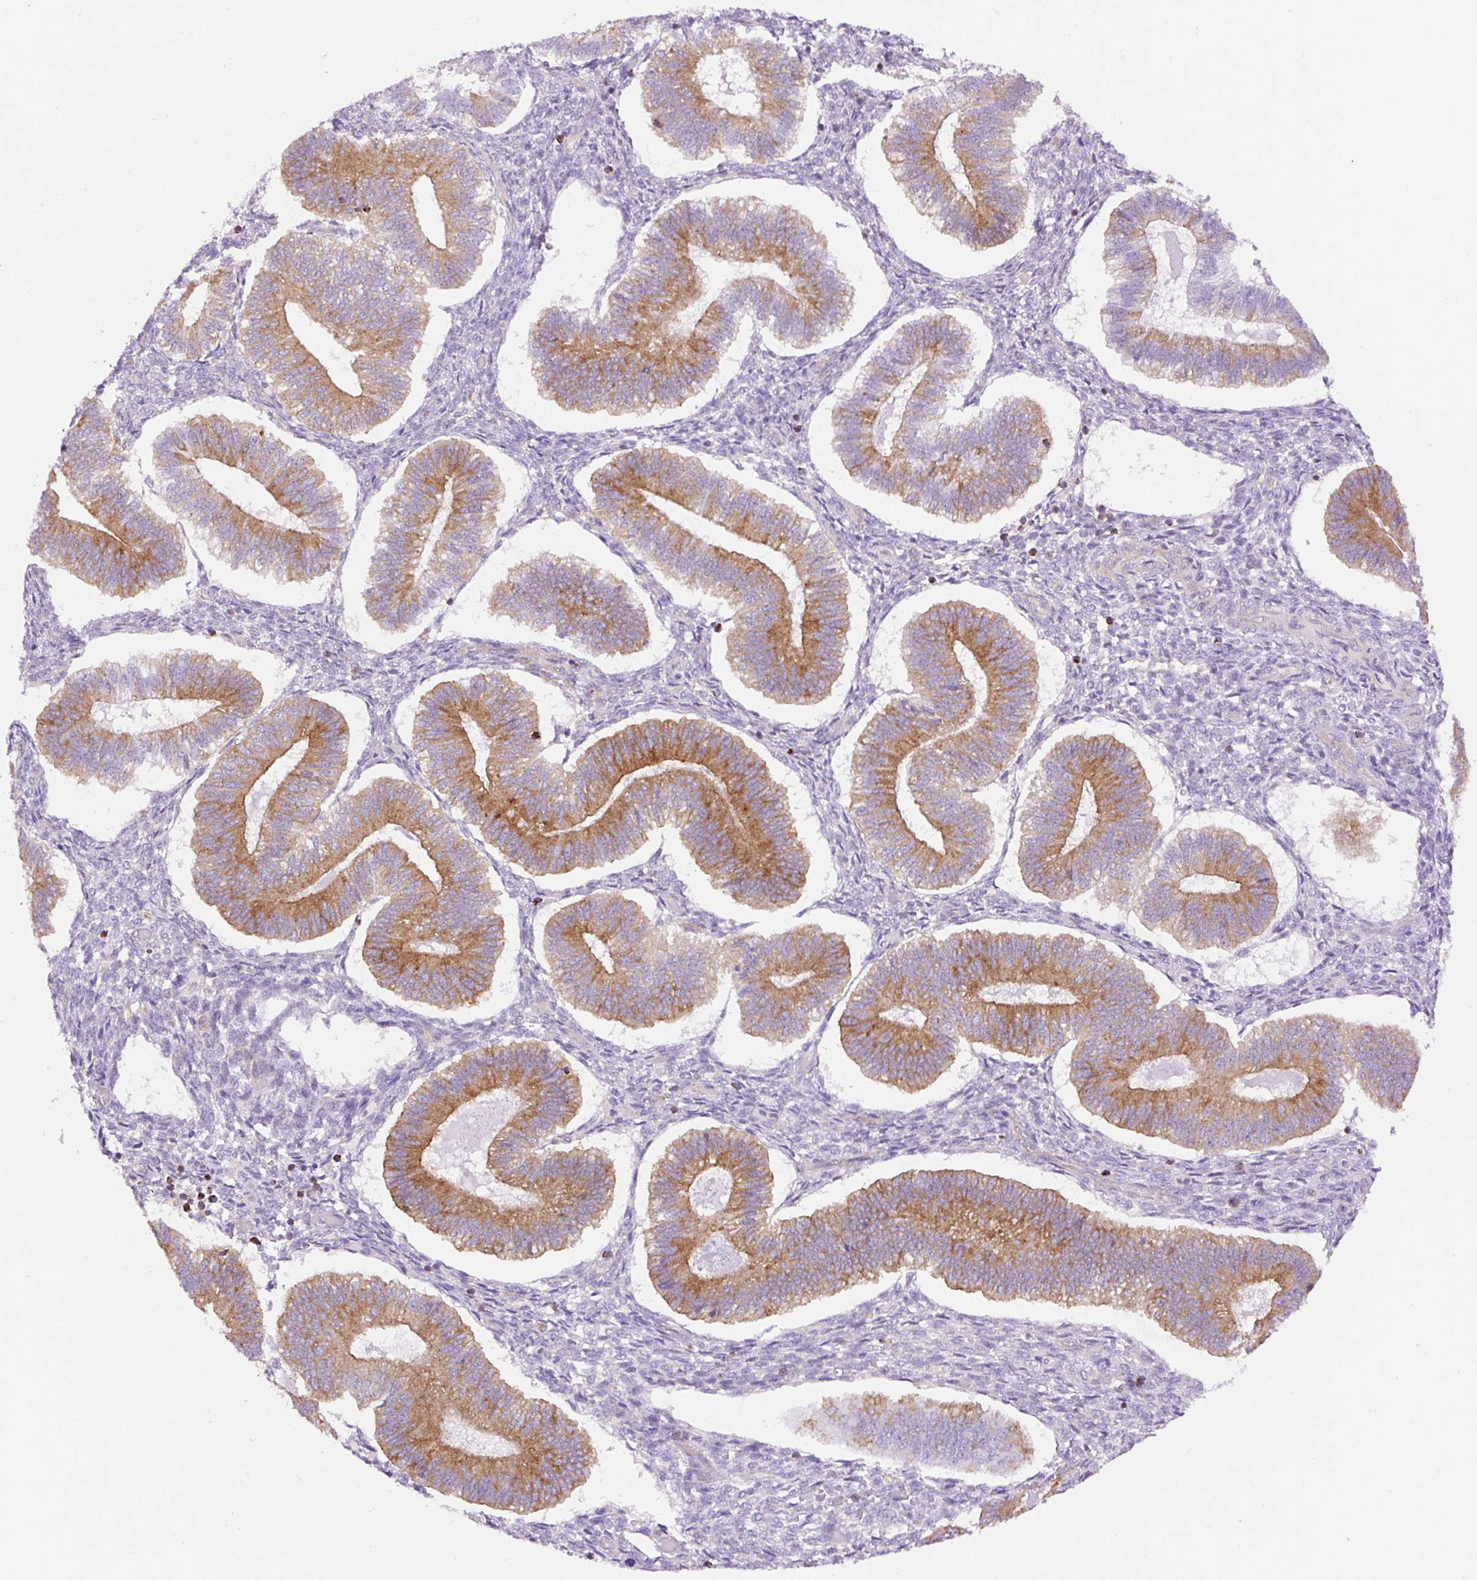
{"staining": {"intensity": "strong", "quantity": "<25%", "location": "cytoplasmic/membranous"}, "tissue": "endometrium", "cell_type": "Cells in endometrial stroma", "image_type": "normal", "snomed": [{"axis": "morphology", "description": "Normal tissue, NOS"}, {"axis": "topography", "description": "Endometrium"}], "caption": "Protein expression analysis of normal endometrium reveals strong cytoplasmic/membranous positivity in about <25% of cells in endometrial stroma.", "gene": "DNM2", "patient": {"sex": "female", "age": 25}}